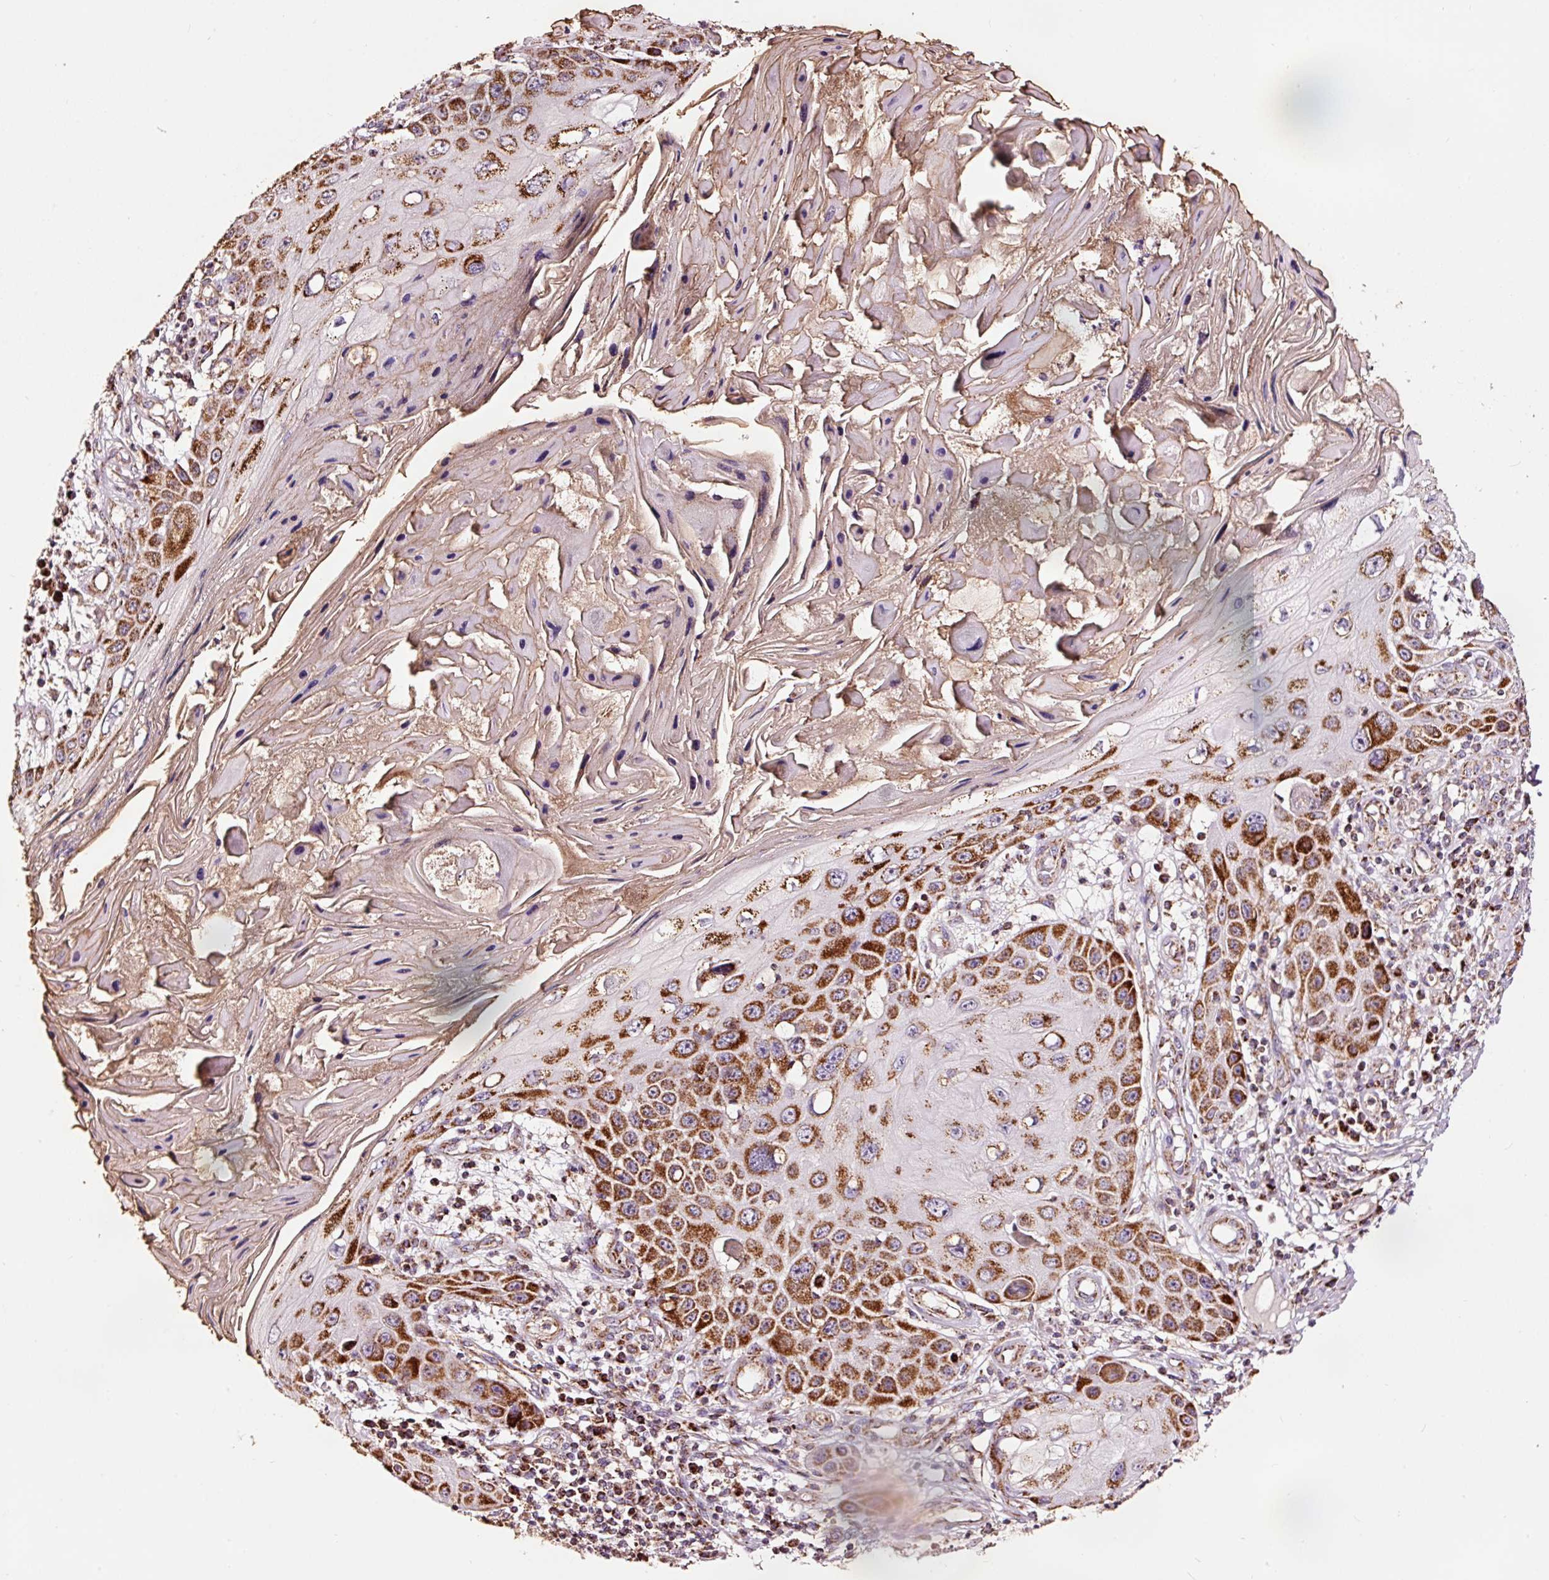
{"staining": {"intensity": "strong", "quantity": ">75%", "location": "cytoplasmic/membranous"}, "tissue": "skin cancer", "cell_type": "Tumor cells", "image_type": "cancer", "snomed": [{"axis": "morphology", "description": "Squamous cell carcinoma, NOS"}, {"axis": "topography", "description": "Skin"}, {"axis": "topography", "description": "Vulva"}], "caption": "Approximately >75% of tumor cells in skin squamous cell carcinoma show strong cytoplasmic/membranous protein positivity as visualized by brown immunohistochemical staining.", "gene": "TPM1", "patient": {"sex": "female", "age": 44}}